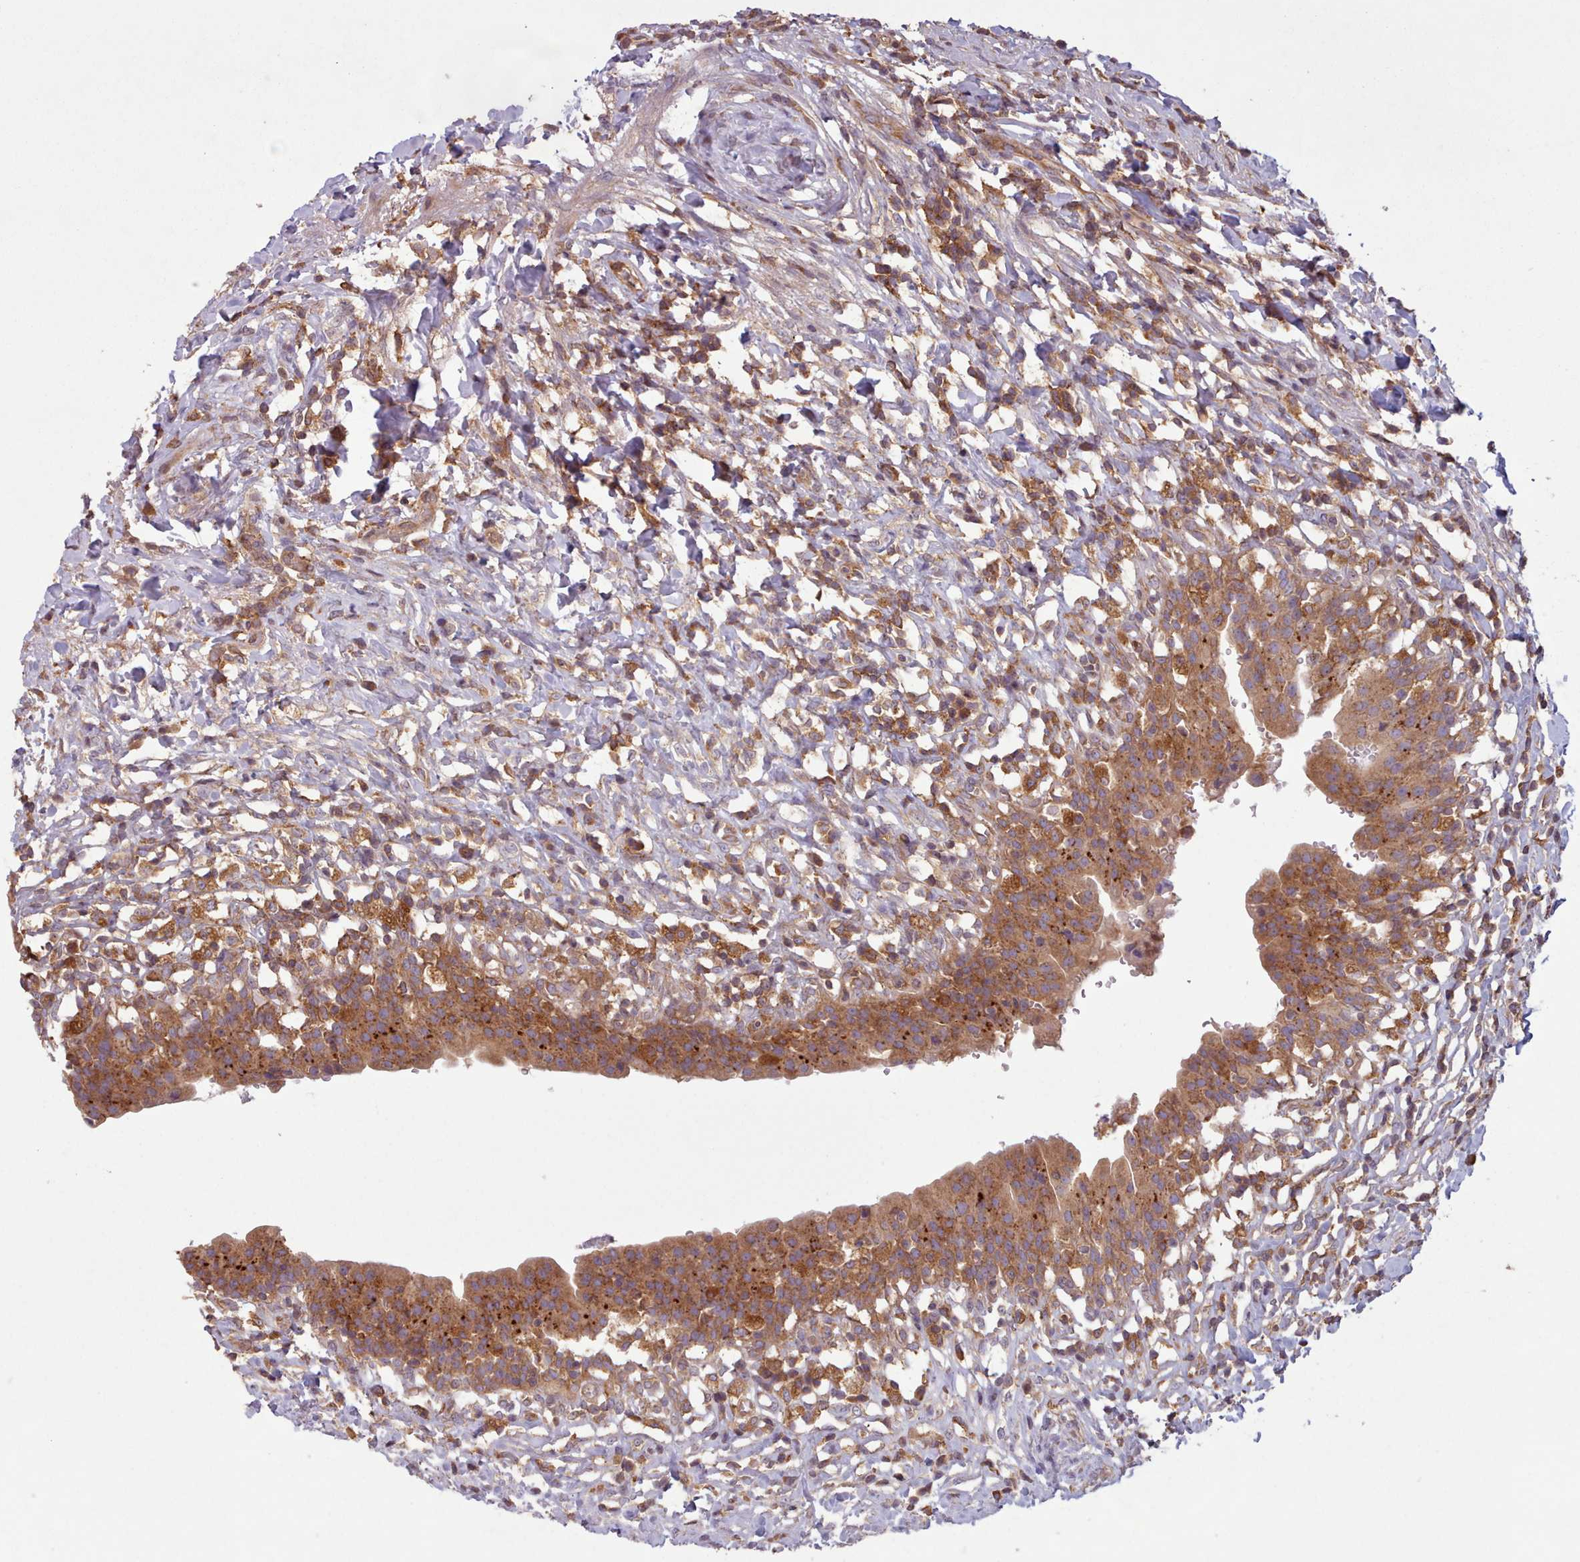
{"staining": {"intensity": "moderate", "quantity": ">75%", "location": "cytoplasmic/membranous"}, "tissue": "urinary bladder", "cell_type": "Urothelial cells", "image_type": "normal", "snomed": [{"axis": "morphology", "description": "Normal tissue, NOS"}, {"axis": "morphology", "description": "Inflammation, NOS"}, {"axis": "topography", "description": "Urinary bladder"}], "caption": "Protein expression by IHC reveals moderate cytoplasmic/membranous positivity in about >75% of urothelial cells in normal urinary bladder.", "gene": "WASHC2A", "patient": {"sex": "male", "age": 64}}